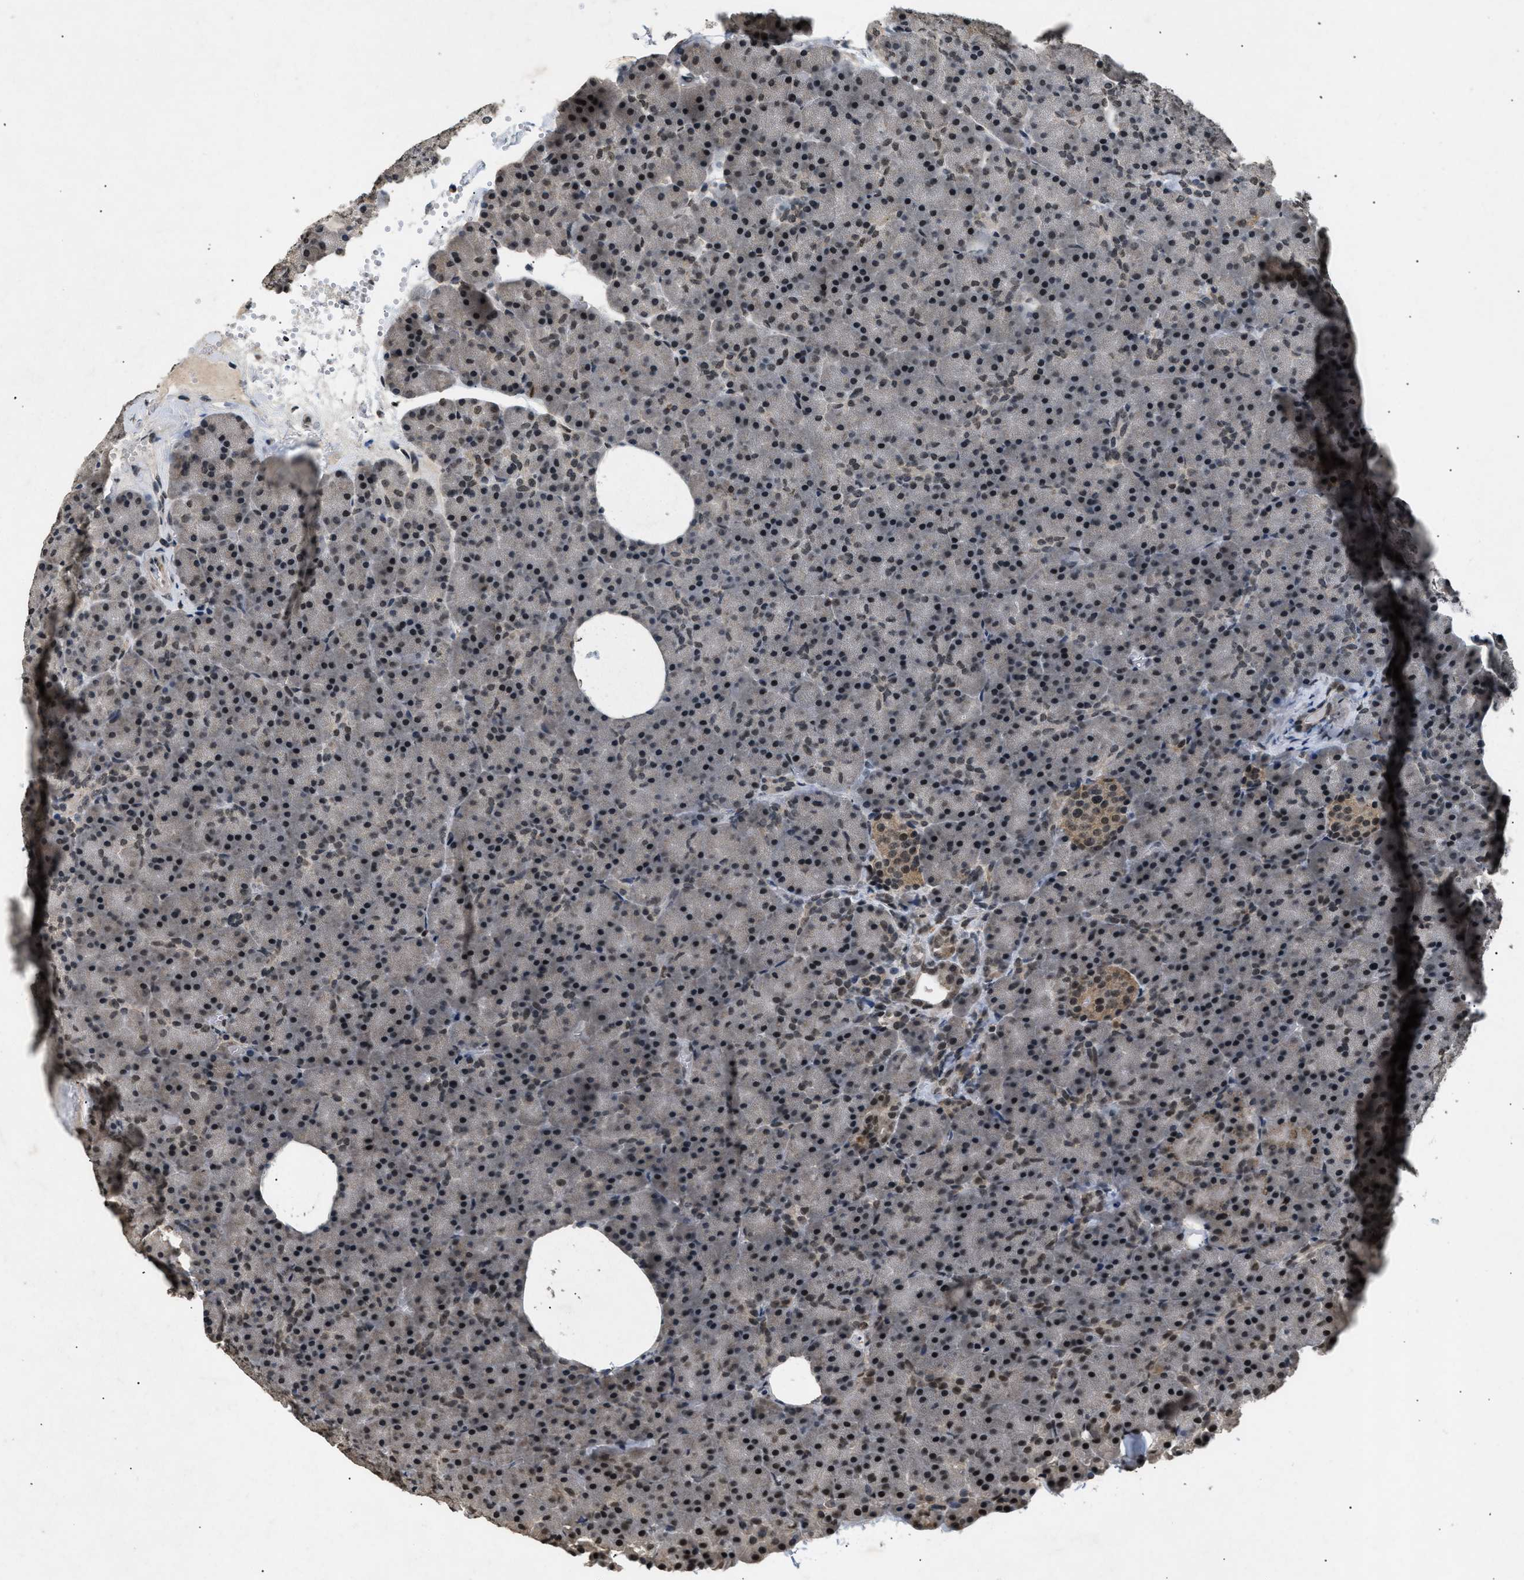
{"staining": {"intensity": "strong", "quantity": ">75%", "location": "nuclear"}, "tissue": "pancreas", "cell_type": "Exocrine glandular cells", "image_type": "normal", "snomed": [{"axis": "morphology", "description": "Normal tissue, NOS"}, {"axis": "topography", "description": "Pancreas"}], "caption": "Strong nuclear positivity for a protein is identified in approximately >75% of exocrine glandular cells of normal pancreas using immunohistochemistry (IHC).", "gene": "RBM5", "patient": {"sex": "female", "age": 35}}